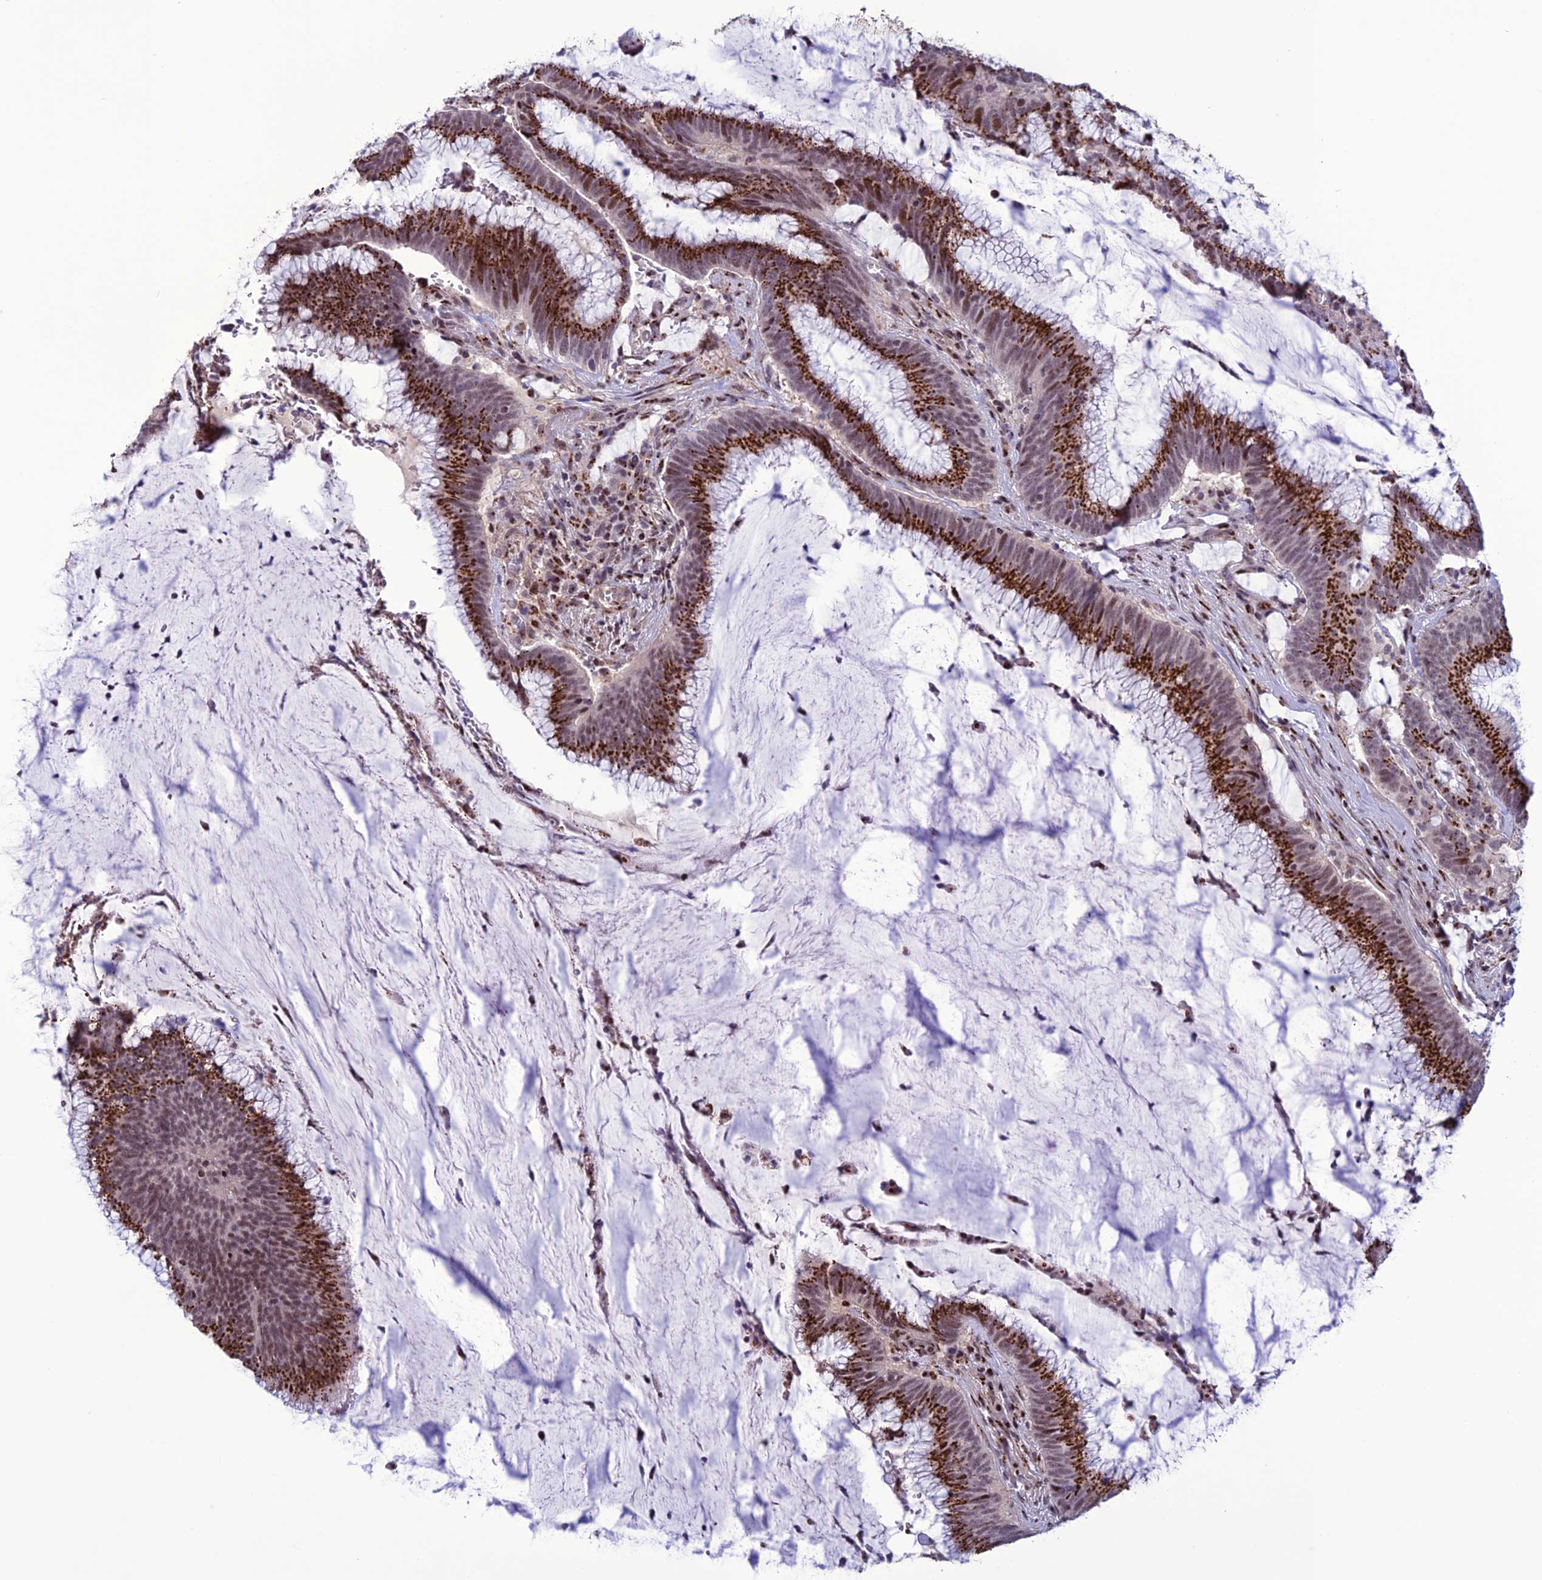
{"staining": {"intensity": "strong", "quantity": ">75%", "location": "cytoplasmic/membranous"}, "tissue": "colorectal cancer", "cell_type": "Tumor cells", "image_type": "cancer", "snomed": [{"axis": "morphology", "description": "Adenocarcinoma, NOS"}, {"axis": "topography", "description": "Rectum"}], "caption": "Human colorectal cancer stained with a brown dye shows strong cytoplasmic/membranous positive expression in about >75% of tumor cells.", "gene": "PLEKHA4", "patient": {"sex": "female", "age": 77}}